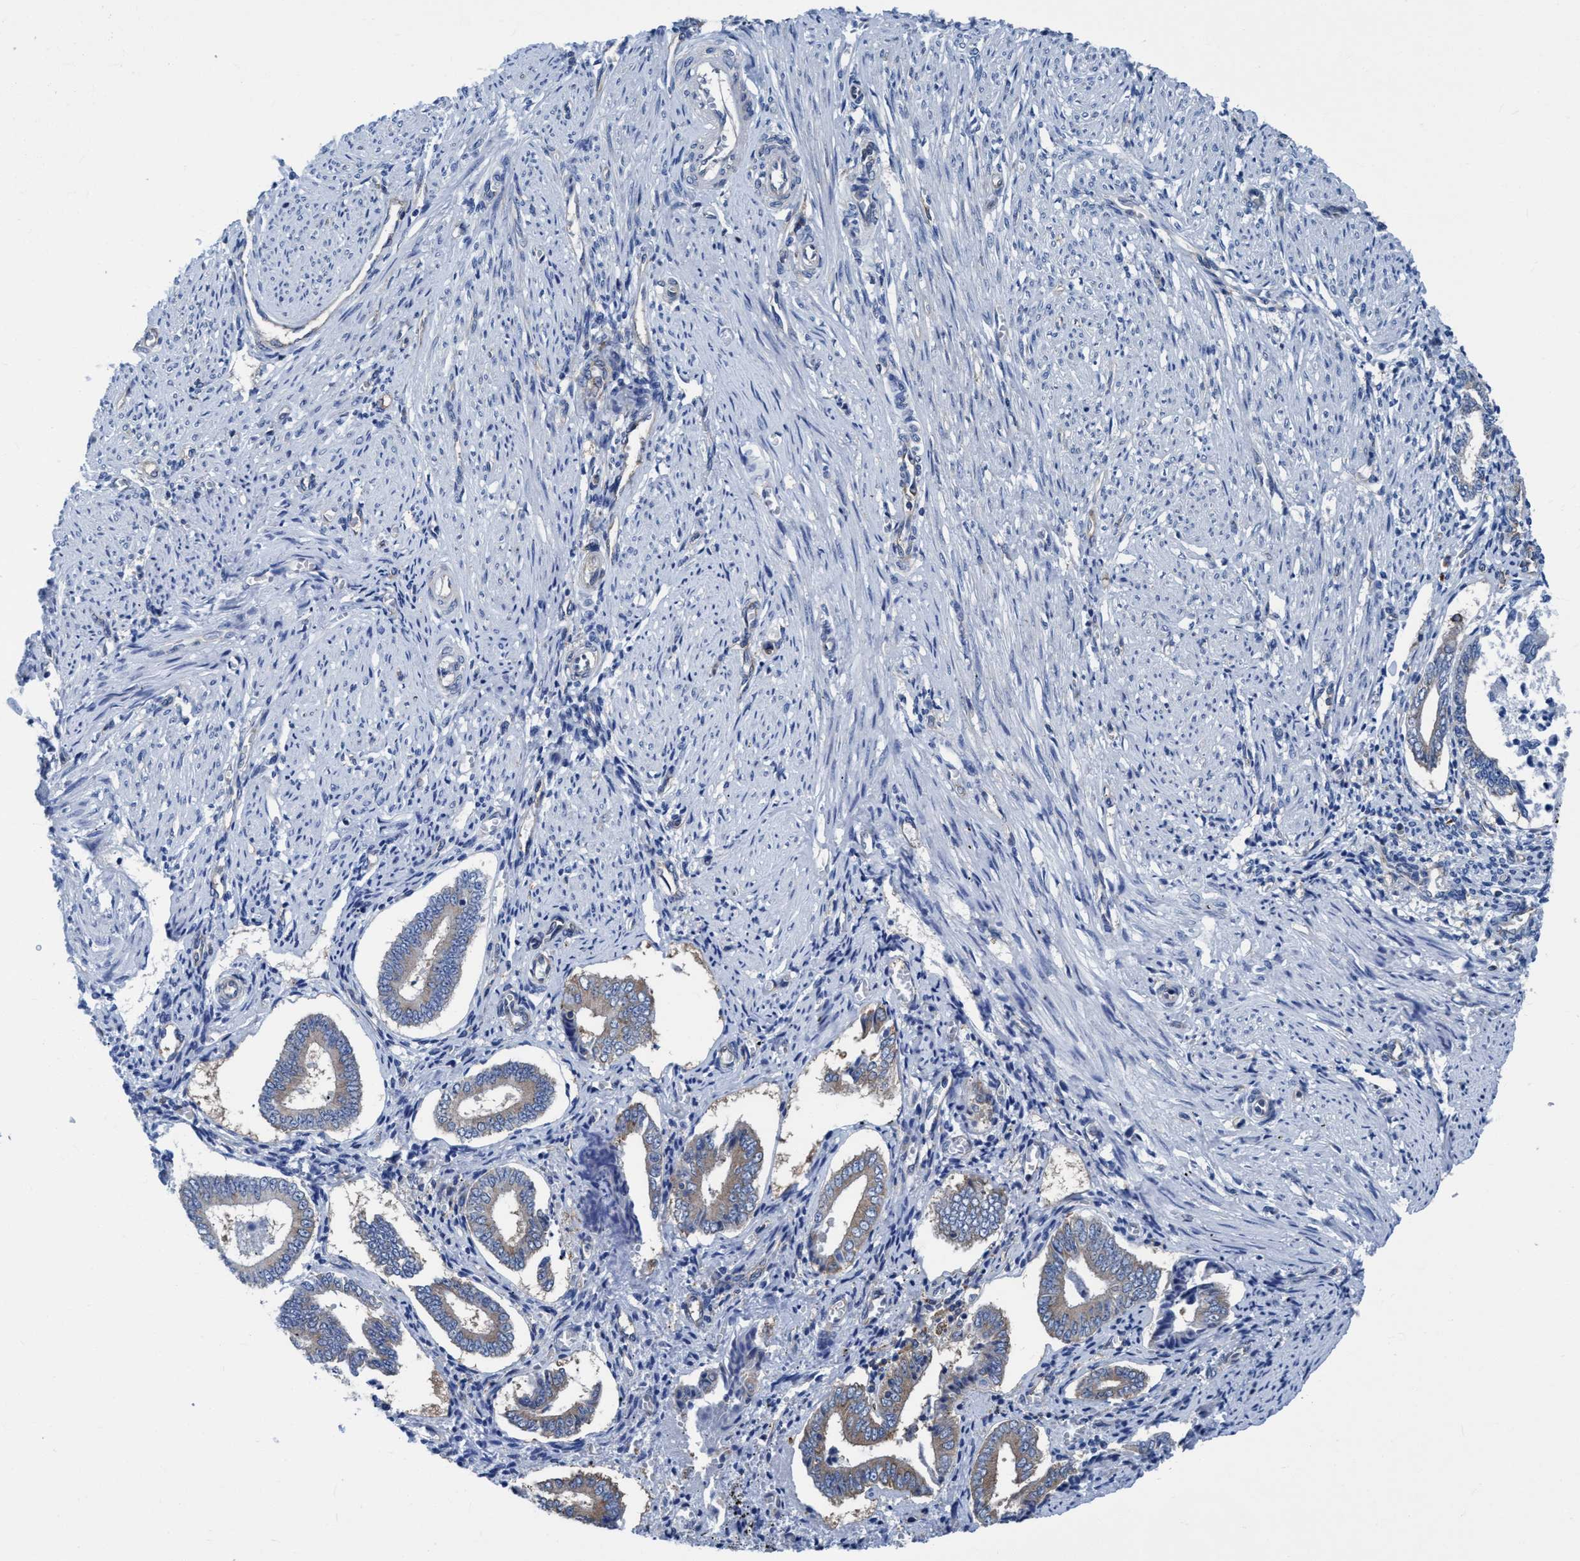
{"staining": {"intensity": "negative", "quantity": "none", "location": "none"}, "tissue": "endometrium", "cell_type": "Cells in endometrial stroma", "image_type": "normal", "snomed": [{"axis": "morphology", "description": "Normal tissue, NOS"}, {"axis": "topography", "description": "Endometrium"}], "caption": "This is an IHC photomicrograph of benign human endometrium. There is no expression in cells in endometrial stroma.", "gene": "NMT1", "patient": {"sex": "female", "age": 42}}